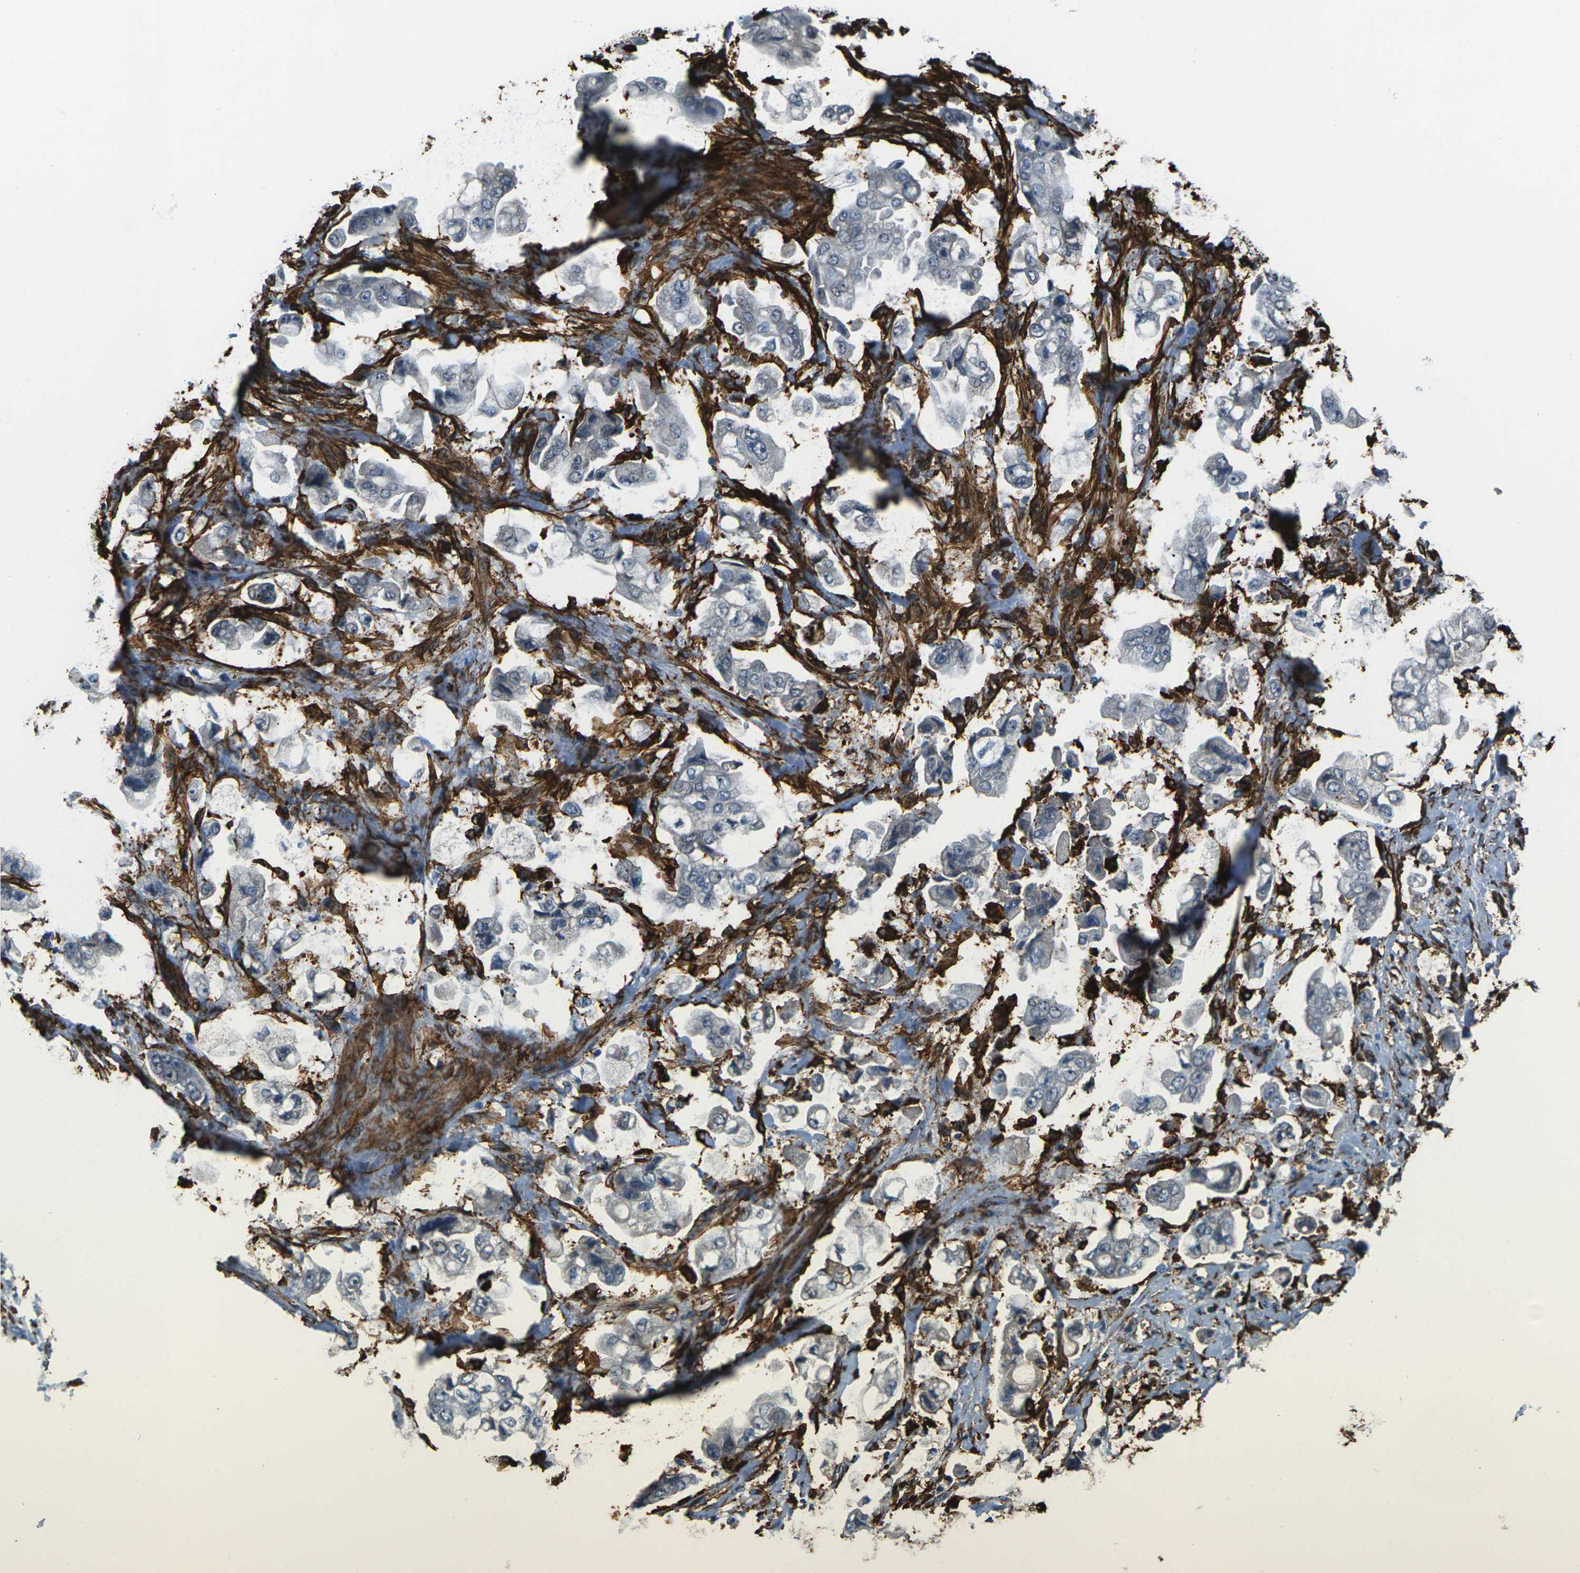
{"staining": {"intensity": "negative", "quantity": "none", "location": "none"}, "tissue": "stomach cancer", "cell_type": "Tumor cells", "image_type": "cancer", "snomed": [{"axis": "morphology", "description": "Adenocarcinoma, NOS"}, {"axis": "topography", "description": "Stomach"}], "caption": "An IHC micrograph of stomach adenocarcinoma is shown. There is no staining in tumor cells of stomach adenocarcinoma.", "gene": "GRAMD1C", "patient": {"sex": "male", "age": 62}}